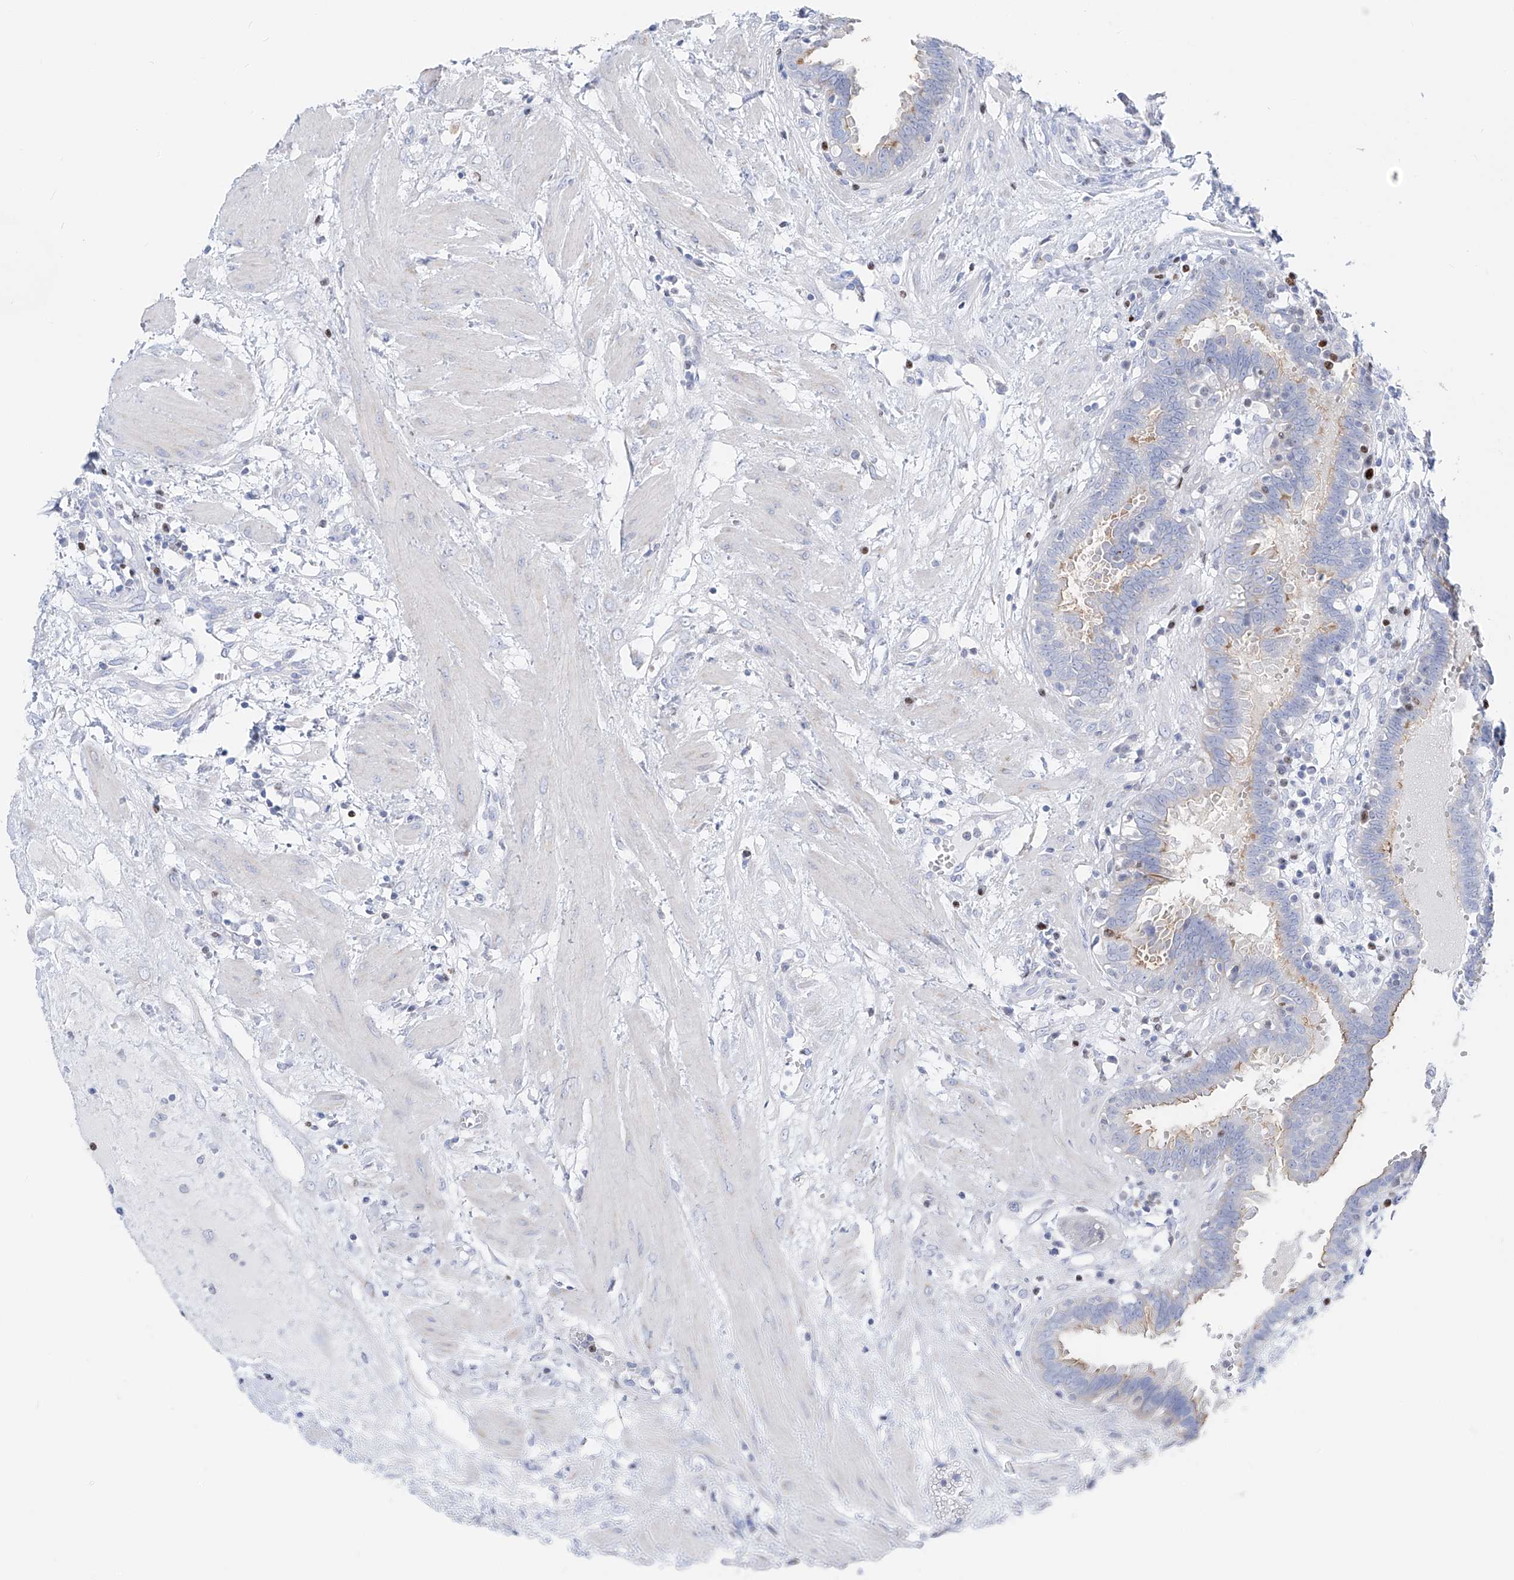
{"staining": {"intensity": "weak", "quantity": "<25%", "location": "cytoplasmic/membranous"}, "tissue": "fallopian tube", "cell_type": "Glandular cells", "image_type": "normal", "snomed": [{"axis": "morphology", "description": "Normal tissue, NOS"}, {"axis": "topography", "description": "Fallopian tube"}, {"axis": "topography", "description": "Placenta"}], "caption": "Micrograph shows no significant protein expression in glandular cells of unremarkable fallopian tube. (Immunohistochemistry (ihc), brightfield microscopy, high magnification).", "gene": "FRS3", "patient": {"sex": "female", "age": 32}}